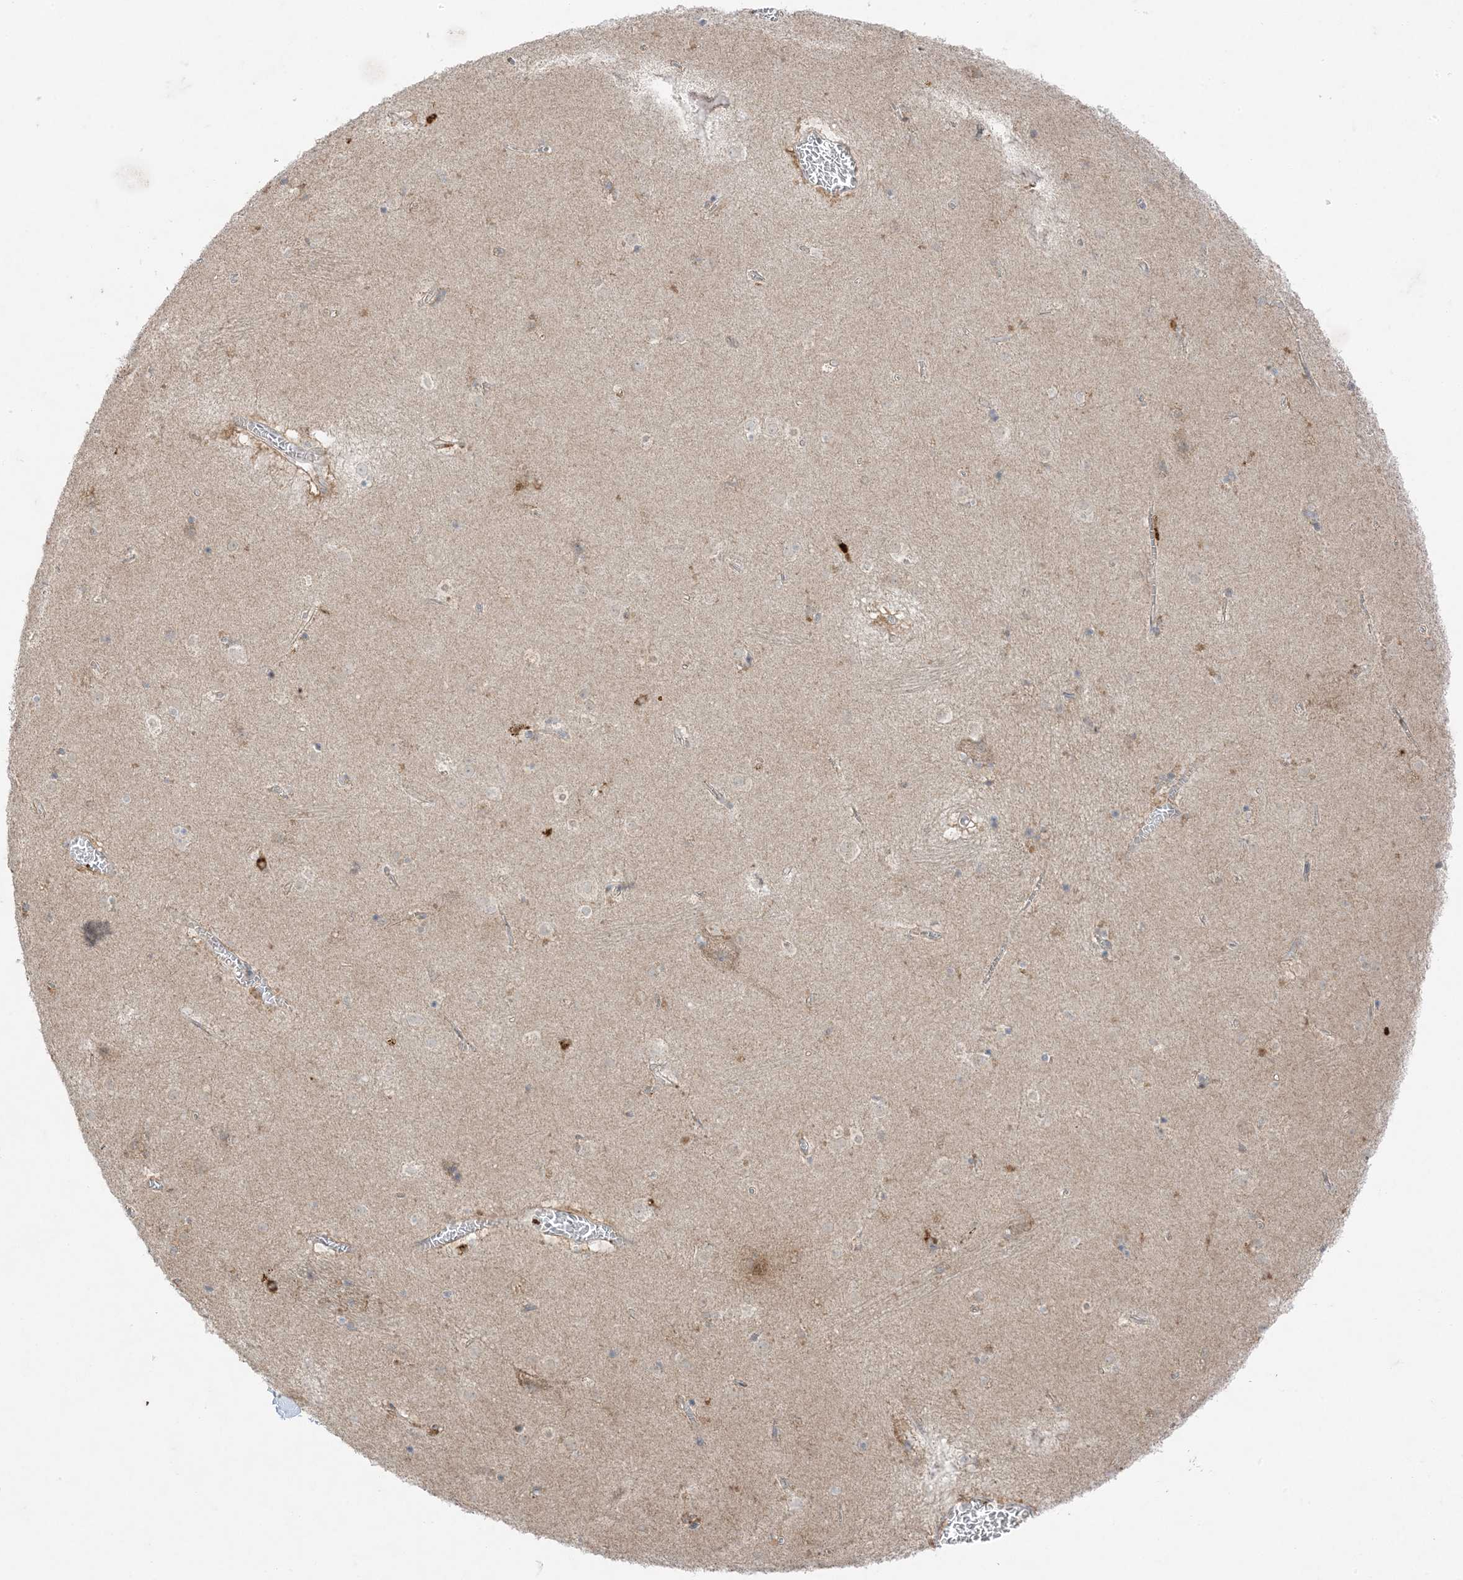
{"staining": {"intensity": "negative", "quantity": "none", "location": "none"}, "tissue": "caudate", "cell_type": "Glial cells", "image_type": "normal", "snomed": [{"axis": "morphology", "description": "Normal tissue, NOS"}, {"axis": "topography", "description": "Lateral ventricle wall"}], "caption": "This is an IHC photomicrograph of normal caudate. There is no expression in glial cells.", "gene": "ODC1", "patient": {"sex": "male", "age": 70}}